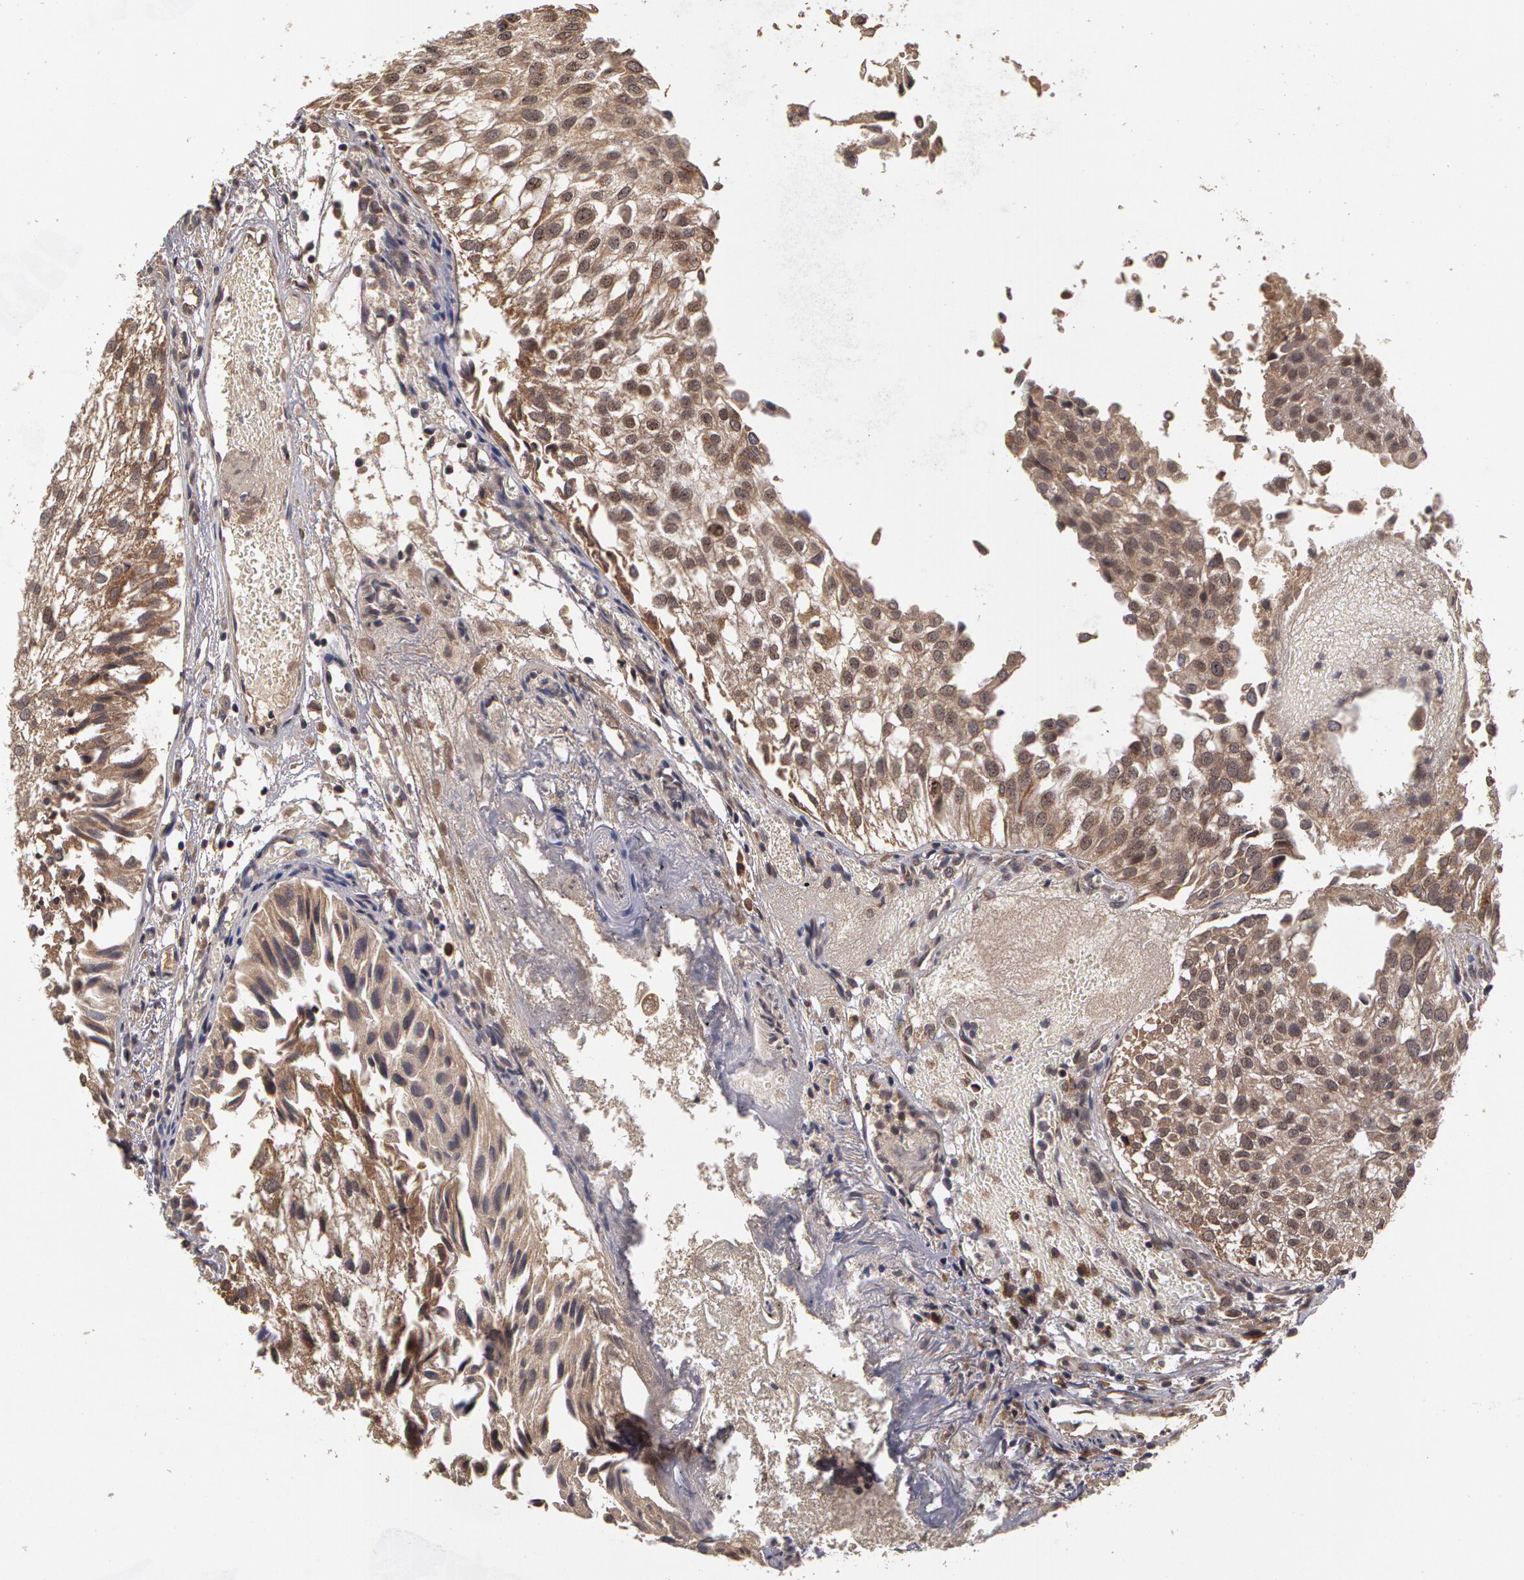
{"staining": {"intensity": "strong", "quantity": ">75%", "location": "cytoplasmic/membranous,nuclear"}, "tissue": "urothelial cancer", "cell_type": "Tumor cells", "image_type": "cancer", "snomed": [{"axis": "morphology", "description": "Urothelial carcinoma, Low grade"}, {"axis": "topography", "description": "Urinary bladder"}], "caption": "An image of urothelial carcinoma (low-grade) stained for a protein reveals strong cytoplasmic/membranous and nuclear brown staining in tumor cells.", "gene": "GLIS1", "patient": {"sex": "female", "age": 89}}